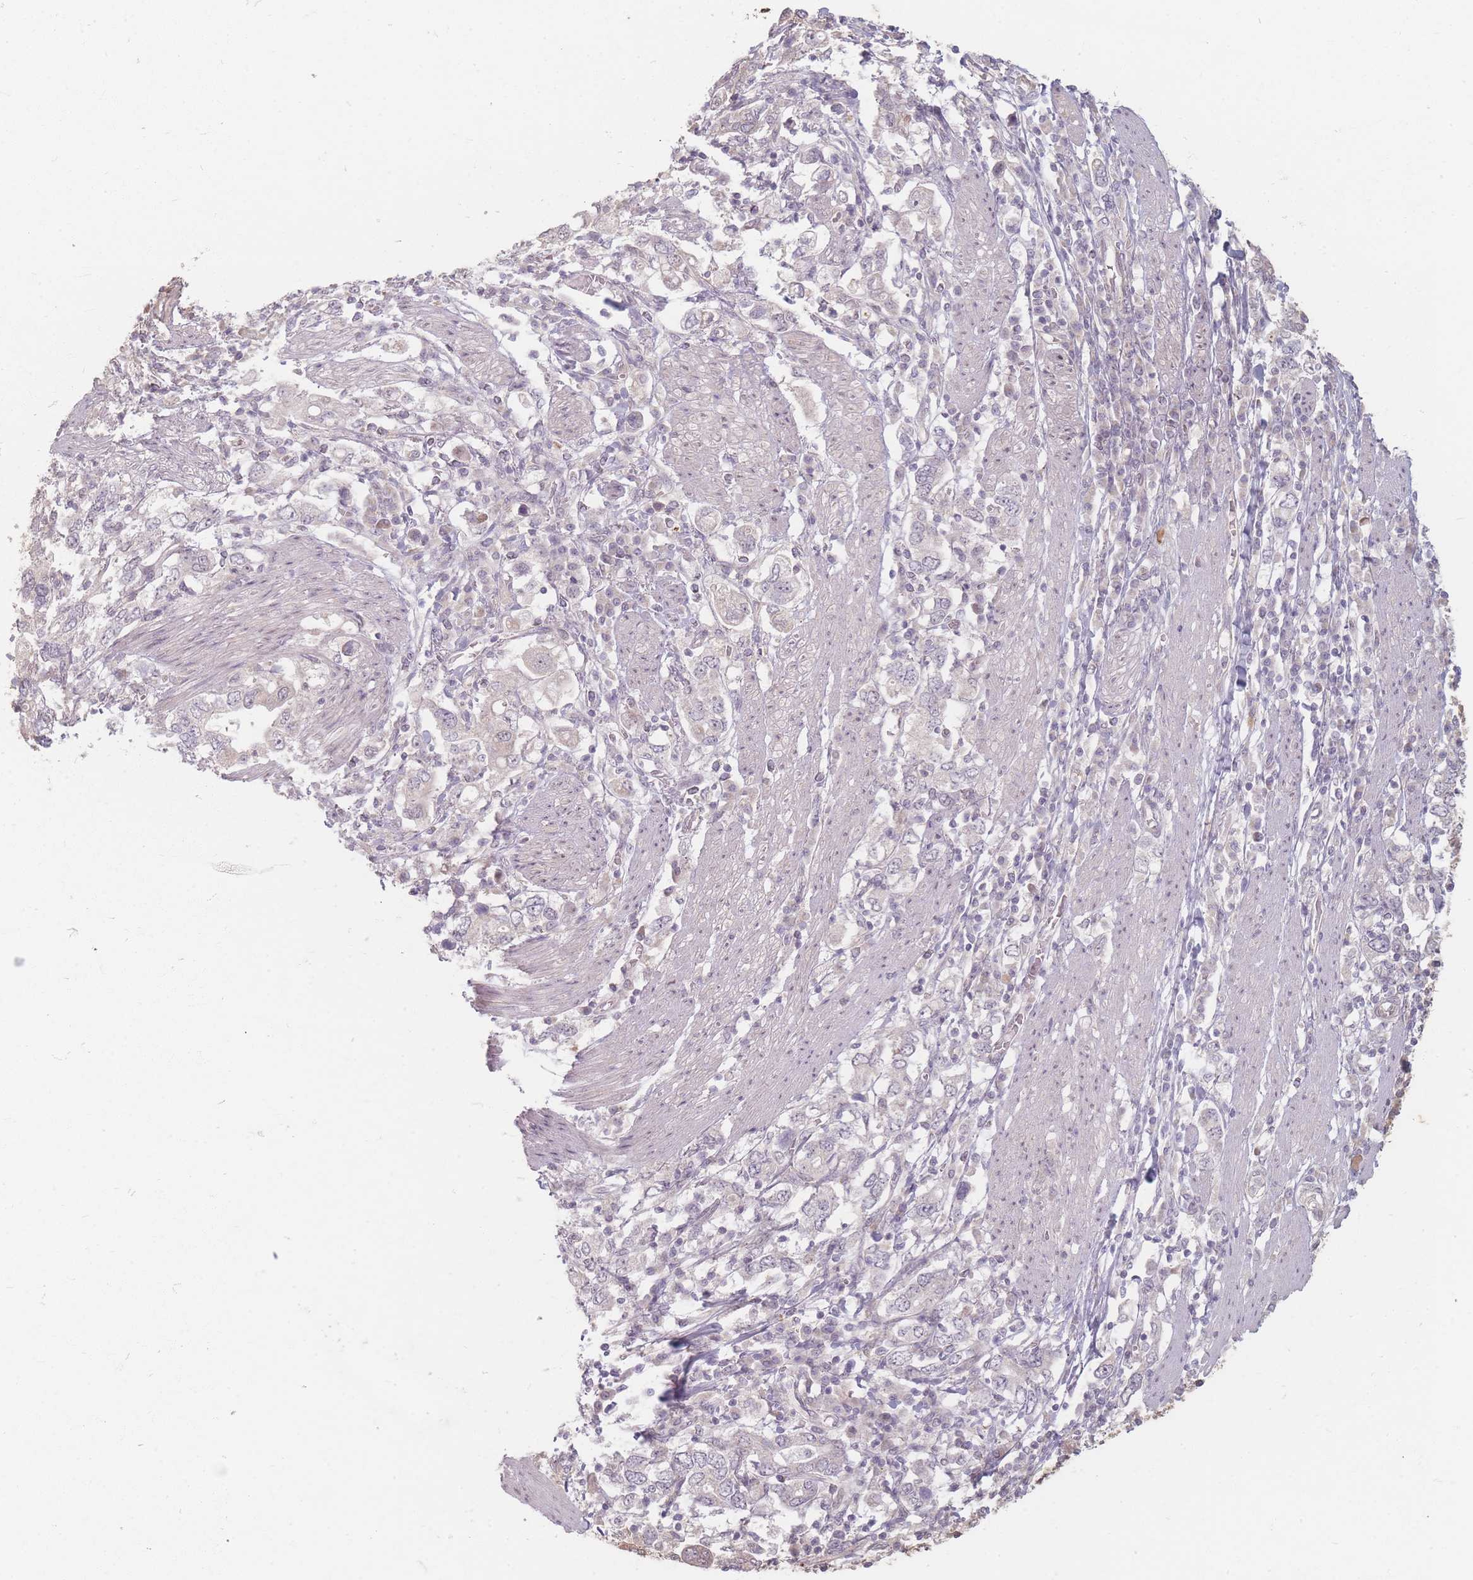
{"staining": {"intensity": "negative", "quantity": "none", "location": "none"}, "tissue": "stomach cancer", "cell_type": "Tumor cells", "image_type": "cancer", "snomed": [{"axis": "morphology", "description": "Adenocarcinoma, NOS"}, {"axis": "topography", "description": "Stomach, upper"}, {"axis": "topography", "description": "Stomach"}], "caption": "A histopathology image of stomach adenocarcinoma stained for a protein reveals no brown staining in tumor cells.", "gene": "GABRA6", "patient": {"sex": "male", "age": 62}}